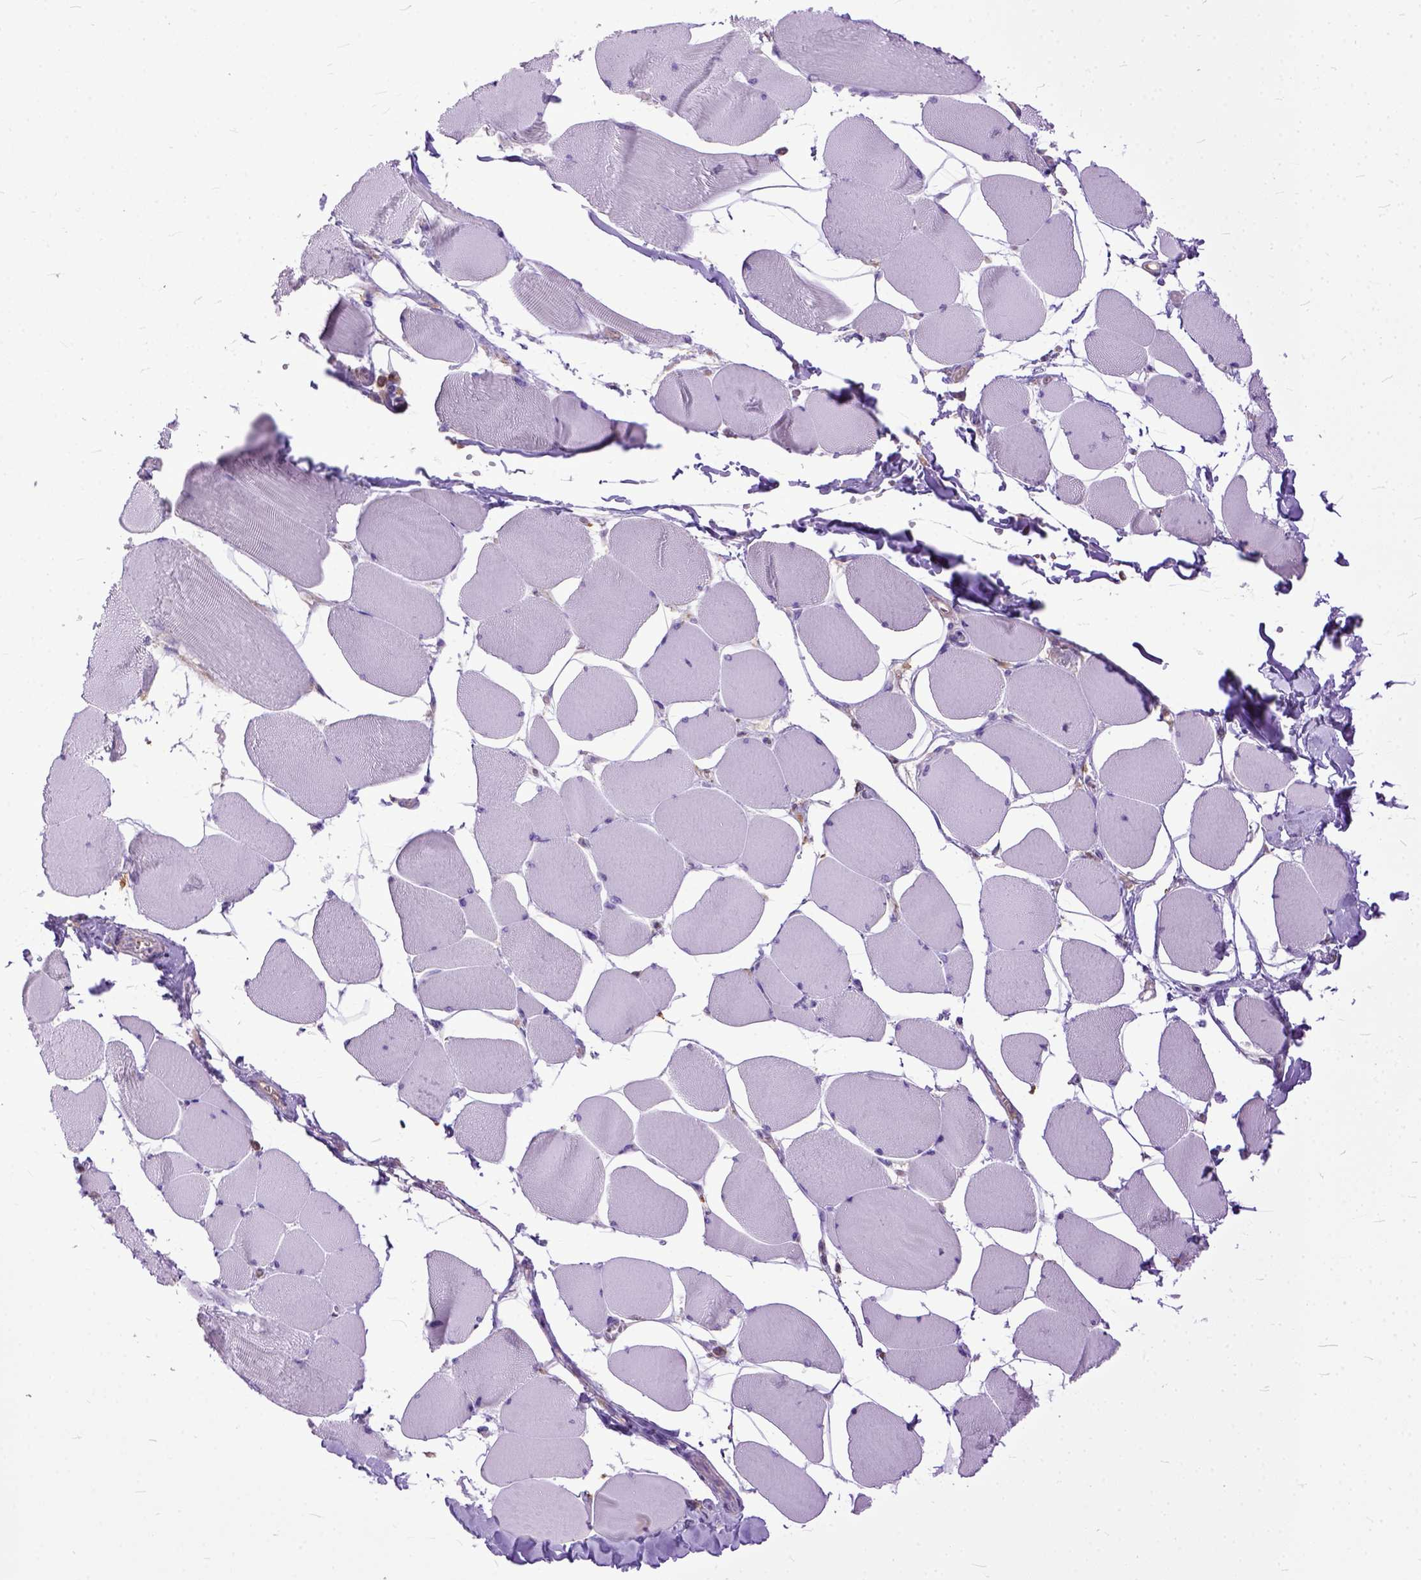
{"staining": {"intensity": "negative", "quantity": "none", "location": "none"}, "tissue": "skeletal muscle", "cell_type": "Myocytes", "image_type": "normal", "snomed": [{"axis": "morphology", "description": "Normal tissue, NOS"}, {"axis": "topography", "description": "Skeletal muscle"}], "caption": "Immunohistochemistry (IHC) of normal human skeletal muscle demonstrates no staining in myocytes. The staining was performed using DAB (3,3'-diaminobenzidine) to visualize the protein expression in brown, while the nuclei were stained in blue with hematoxylin (Magnification: 20x).", "gene": "NAMPT", "patient": {"sex": "female", "age": 75}}